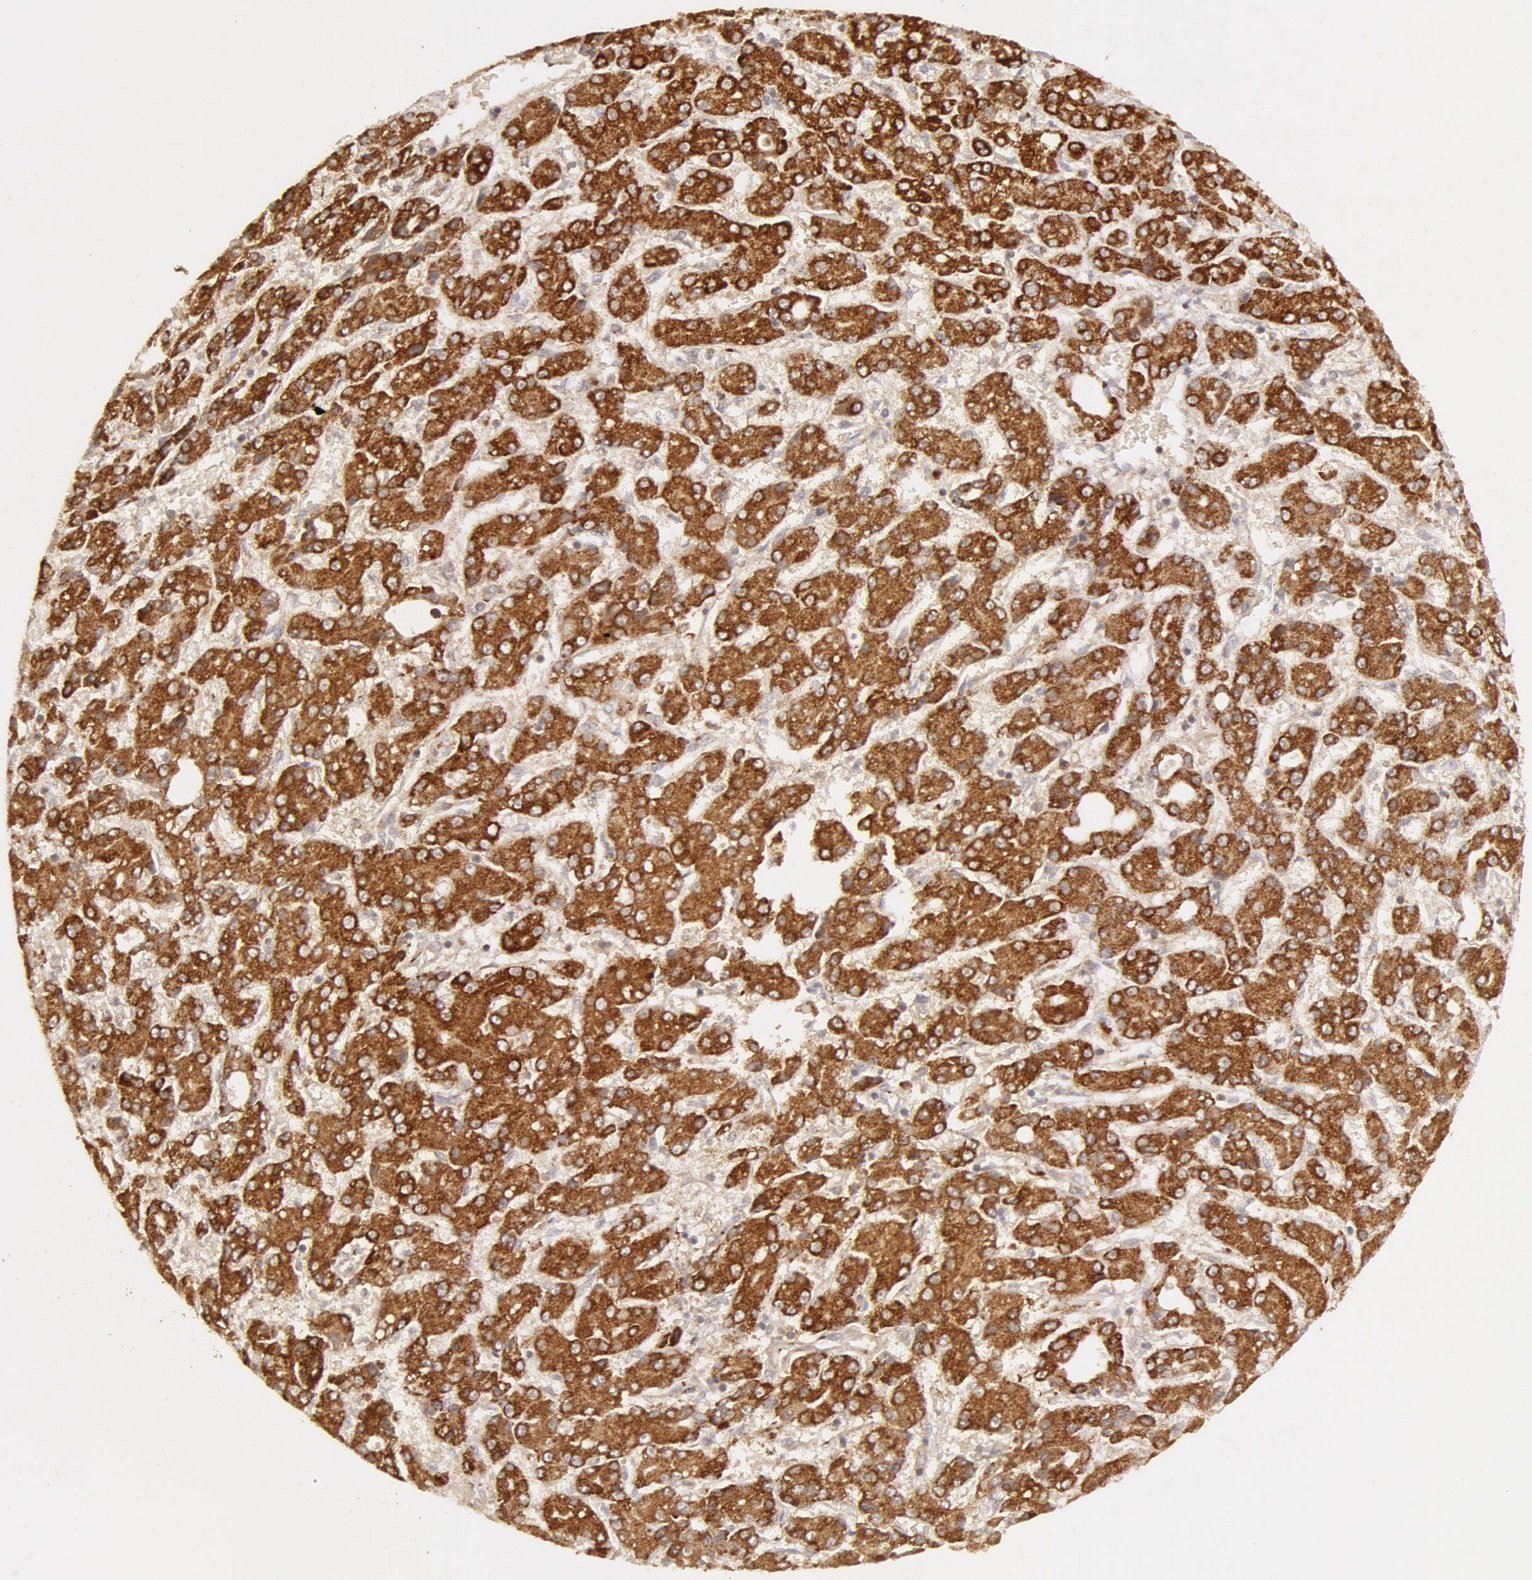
{"staining": {"intensity": "moderate", "quantity": ">75%", "location": "cytoplasmic/membranous"}, "tissue": "liver cancer", "cell_type": "Tumor cells", "image_type": "cancer", "snomed": [{"axis": "morphology", "description": "Carcinoma, Hepatocellular, NOS"}, {"axis": "topography", "description": "Liver"}], "caption": "Liver hepatocellular carcinoma stained for a protein (brown) demonstrates moderate cytoplasmic/membranous positive expression in approximately >75% of tumor cells.", "gene": "ADPRH", "patient": {"sex": "male", "age": 69}}